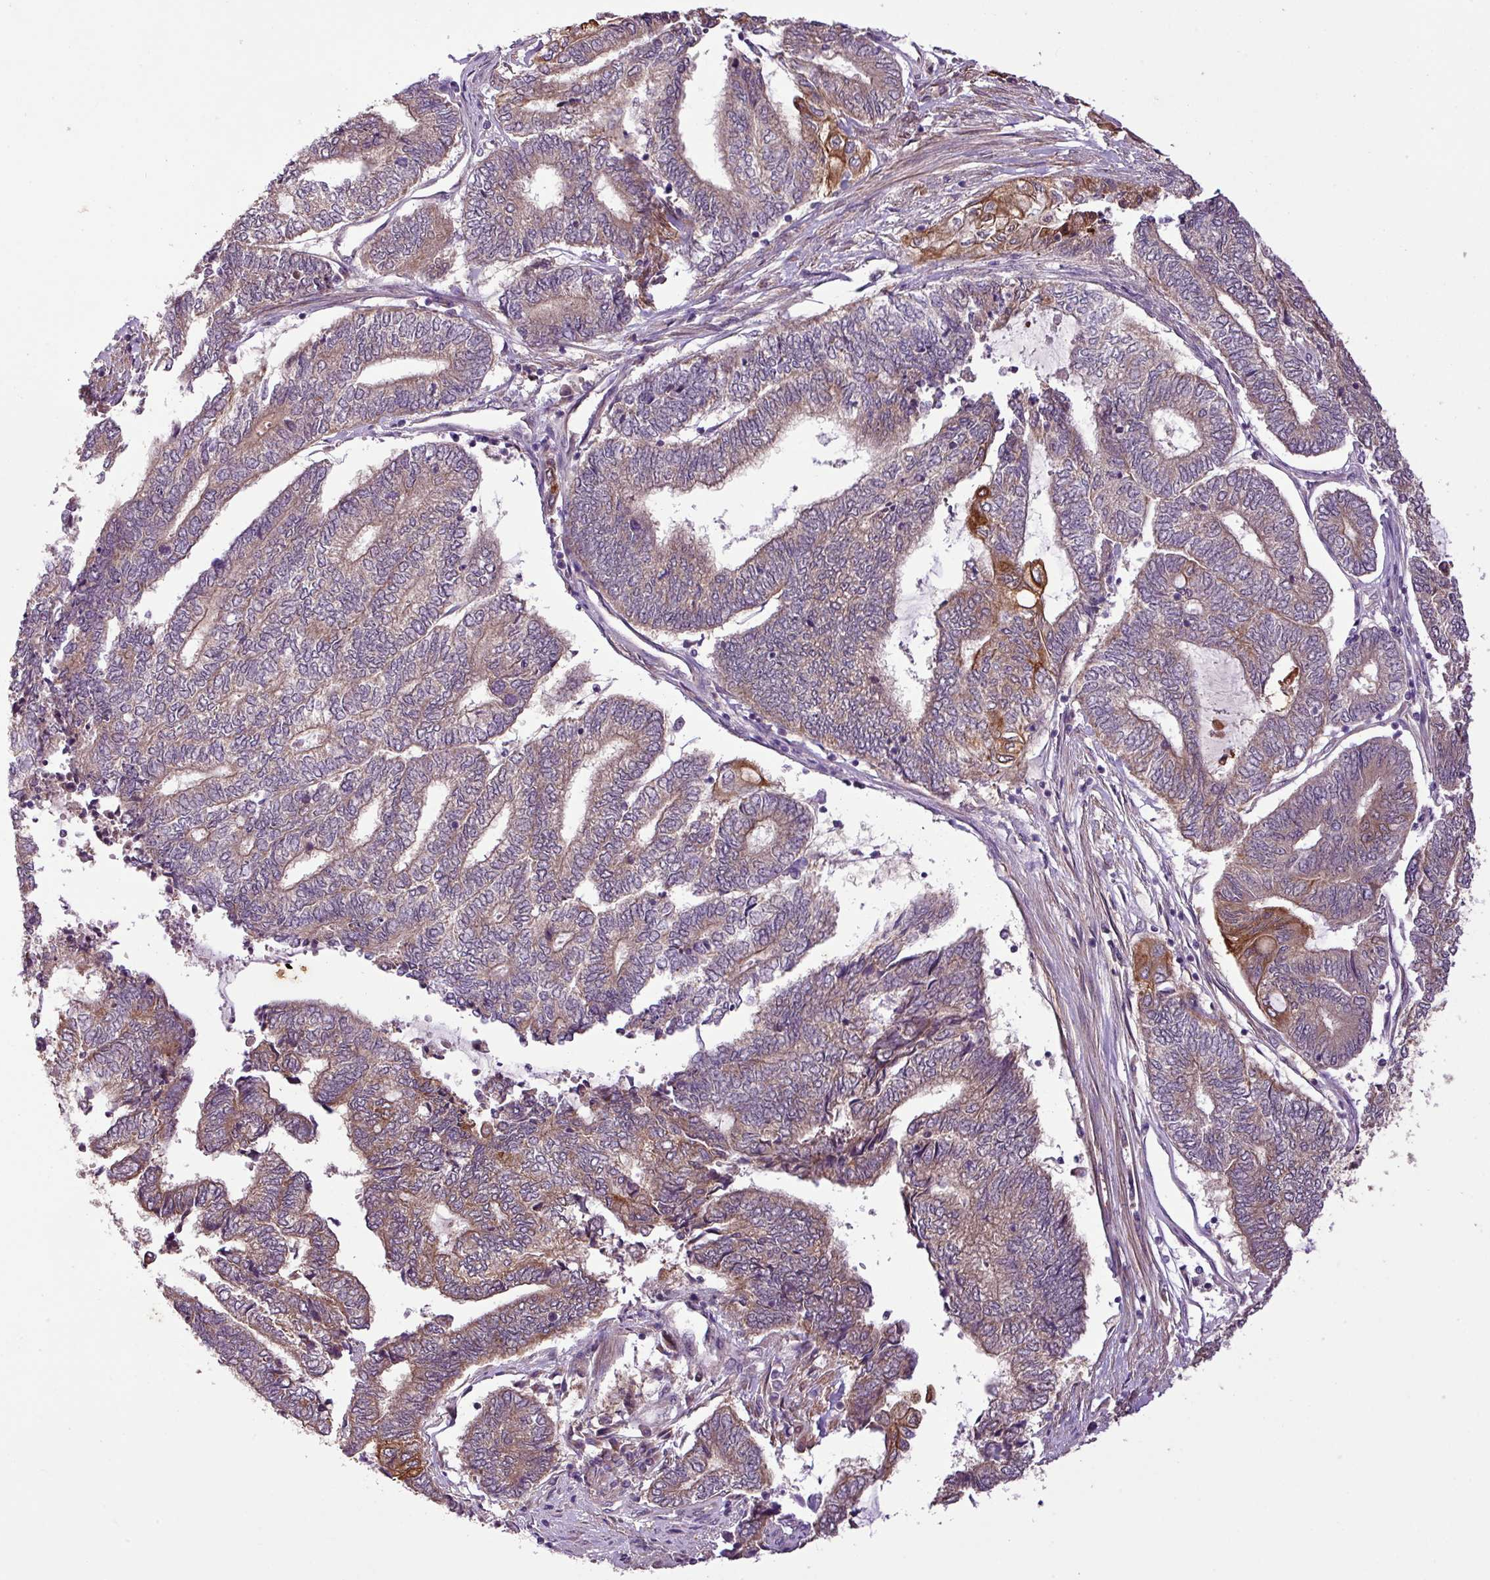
{"staining": {"intensity": "moderate", "quantity": "<25%", "location": "cytoplasmic/membranous"}, "tissue": "endometrial cancer", "cell_type": "Tumor cells", "image_type": "cancer", "snomed": [{"axis": "morphology", "description": "Adenocarcinoma, NOS"}, {"axis": "topography", "description": "Uterus"}, {"axis": "topography", "description": "Endometrium"}], "caption": "Protein expression analysis of endometrial cancer exhibits moderate cytoplasmic/membranous staining in approximately <25% of tumor cells.", "gene": "TIMM10B", "patient": {"sex": "female", "age": 70}}